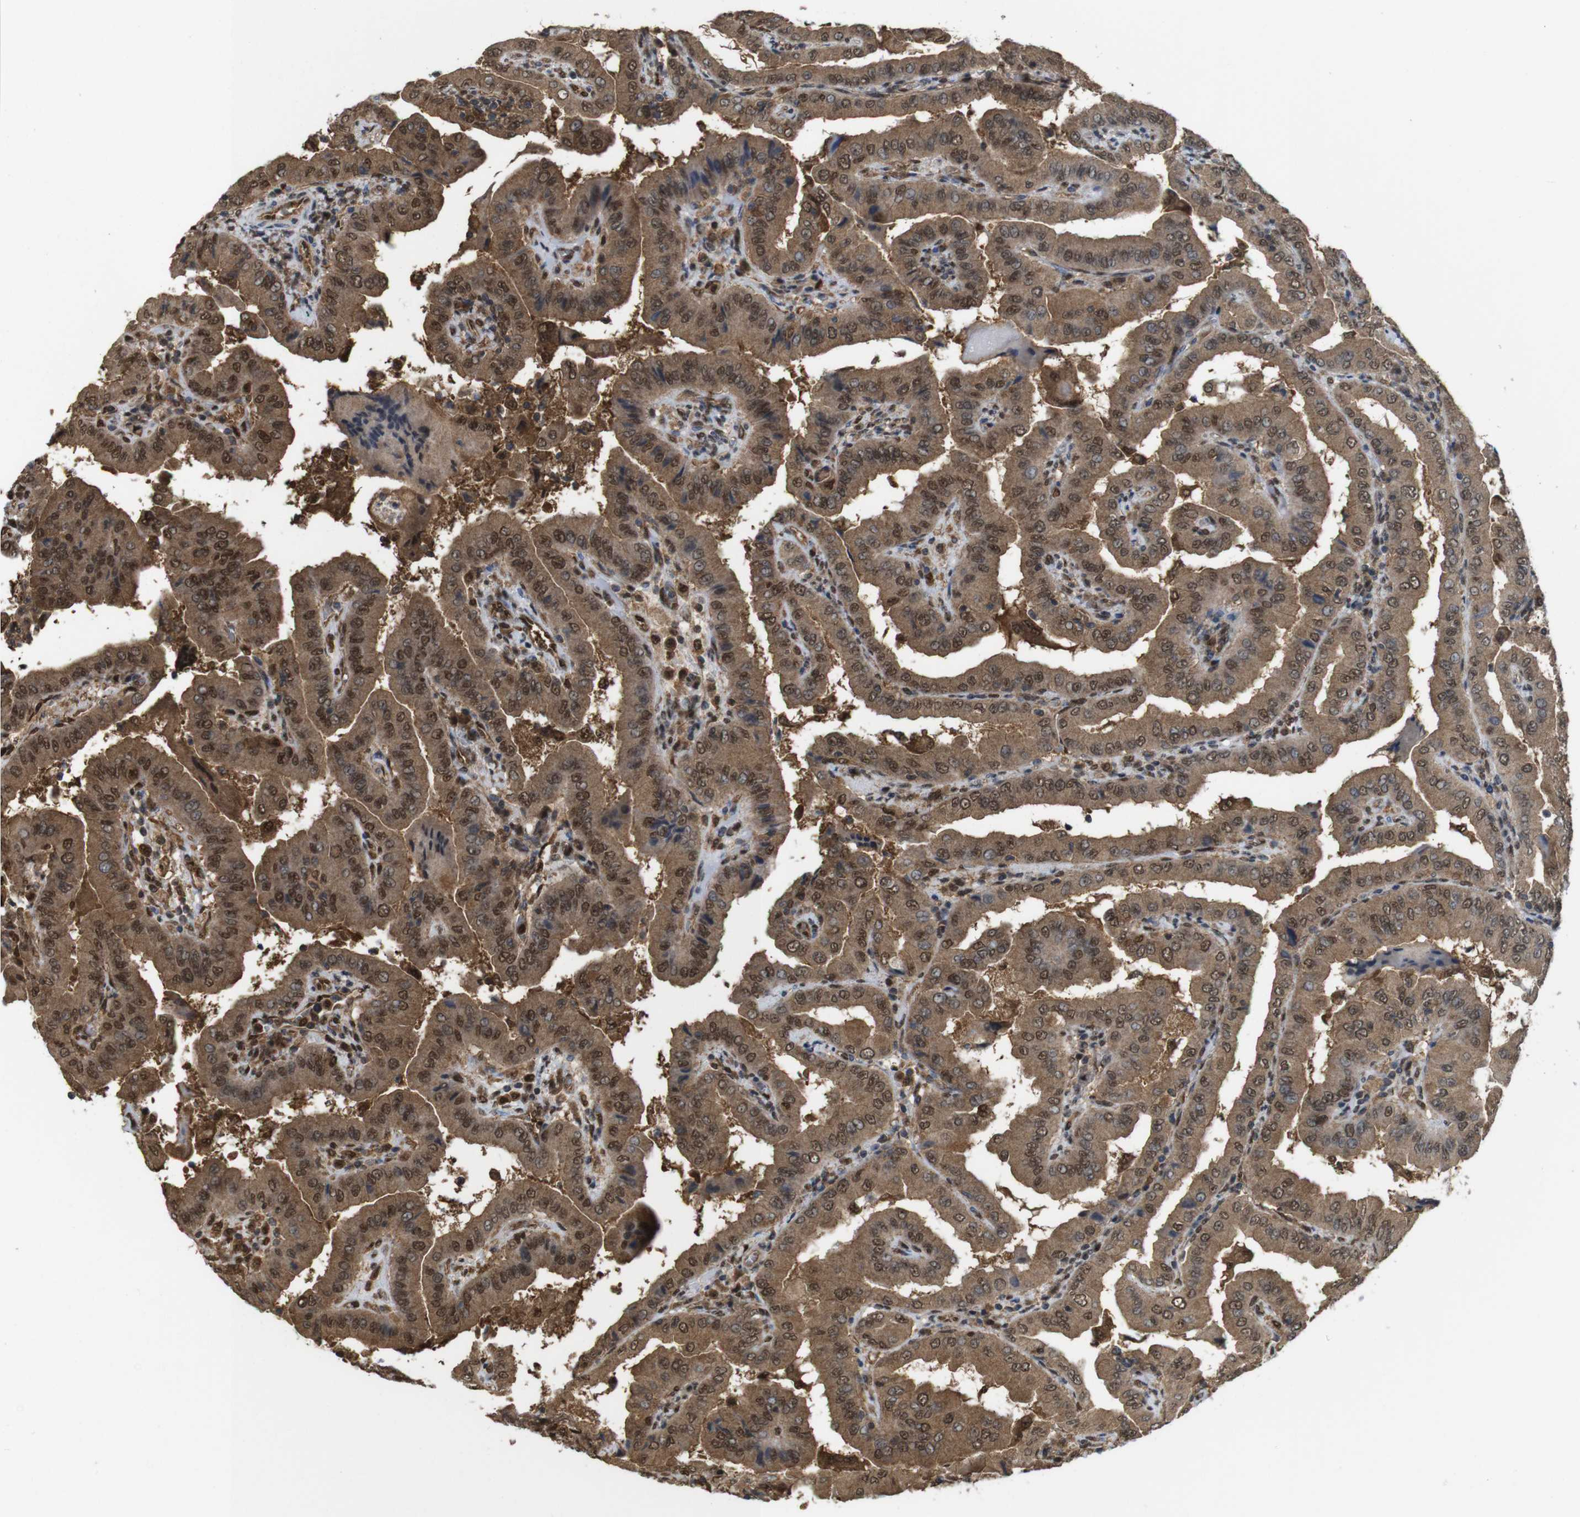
{"staining": {"intensity": "moderate", "quantity": ">75%", "location": "cytoplasmic/membranous,nuclear"}, "tissue": "thyroid cancer", "cell_type": "Tumor cells", "image_type": "cancer", "snomed": [{"axis": "morphology", "description": "Papillary adenocarcinoma, NOS"}, {"axis": "topography", "description": "Thyroid gland"}], "caption": "High-magnification brightfield microscopy of thyroid cancer stained with DAB (3,3'-diaminobenzidine) (brown) and counterstained with hematoxylin (blue). tumor cells exhibit moderate cytoplasmic/membranous and nuclear positivity is seen in approximately>75% of cells.", "gene": "YWHAG", "patient": {"sex": "male", "age": 33}}